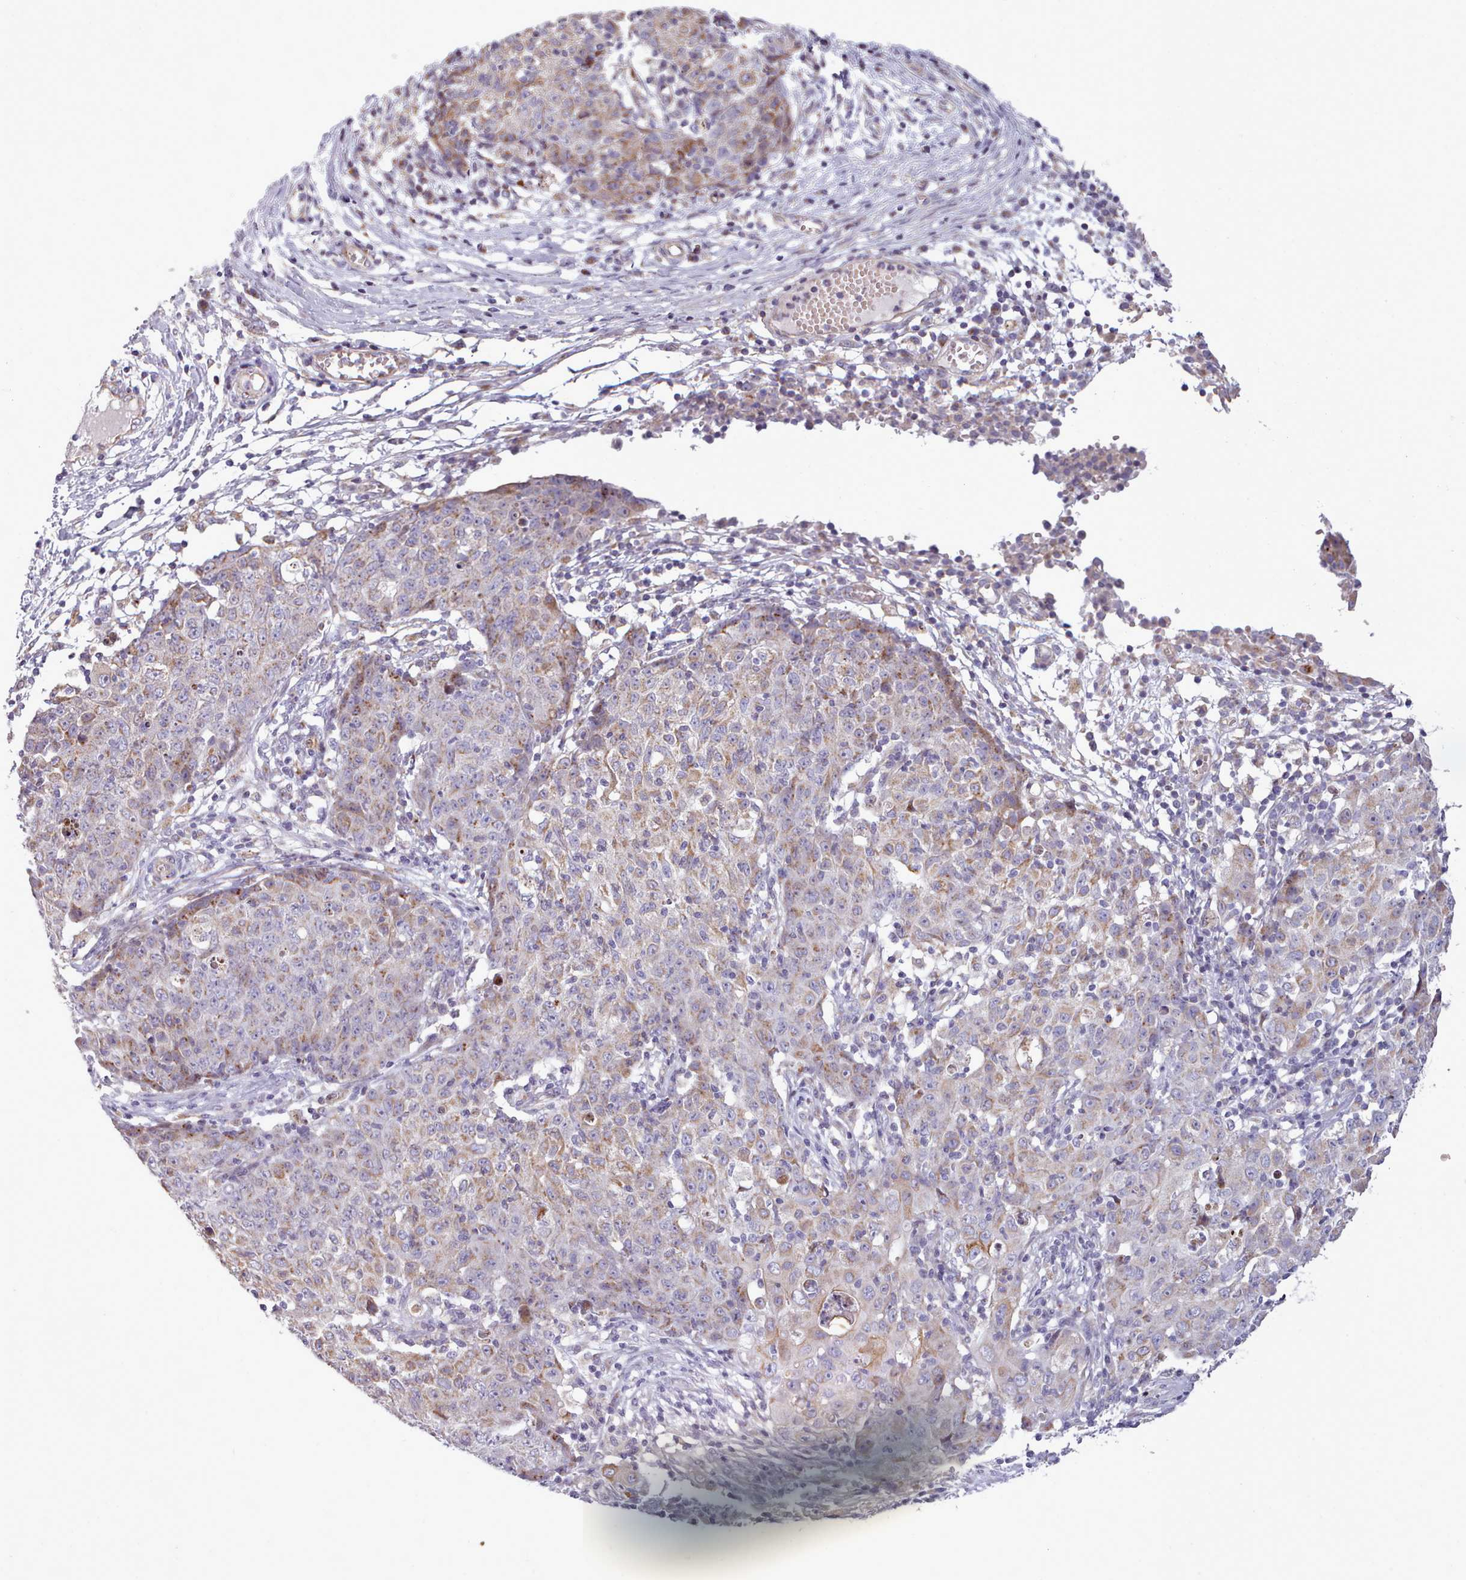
{"staining": {"intensity": "weak", "quantity": "25%-75%", "location": "cytoplasmic/membranous"}, "tissue": "ovarian cancer", "cell_type": "Tumor cells", "image_type": "cancer", "snomed": [{"axis": "morphology", "description": "Carcinoma, endometroid"}, {"axis": "topography", "description": "Ovary"}], "caption": "IHC micrograph of neoplastic tissue: endometroid carcinoma (ovarian) stained using IHC demonstrates low levels of weak protein expression localized specifically in the cytoplasmic/membranous of tumor cells, appearing as a cytoplasmic/membranous brown color.", "gene": "SLC52A3", "patient": {"sex": "female", "age": 42}}